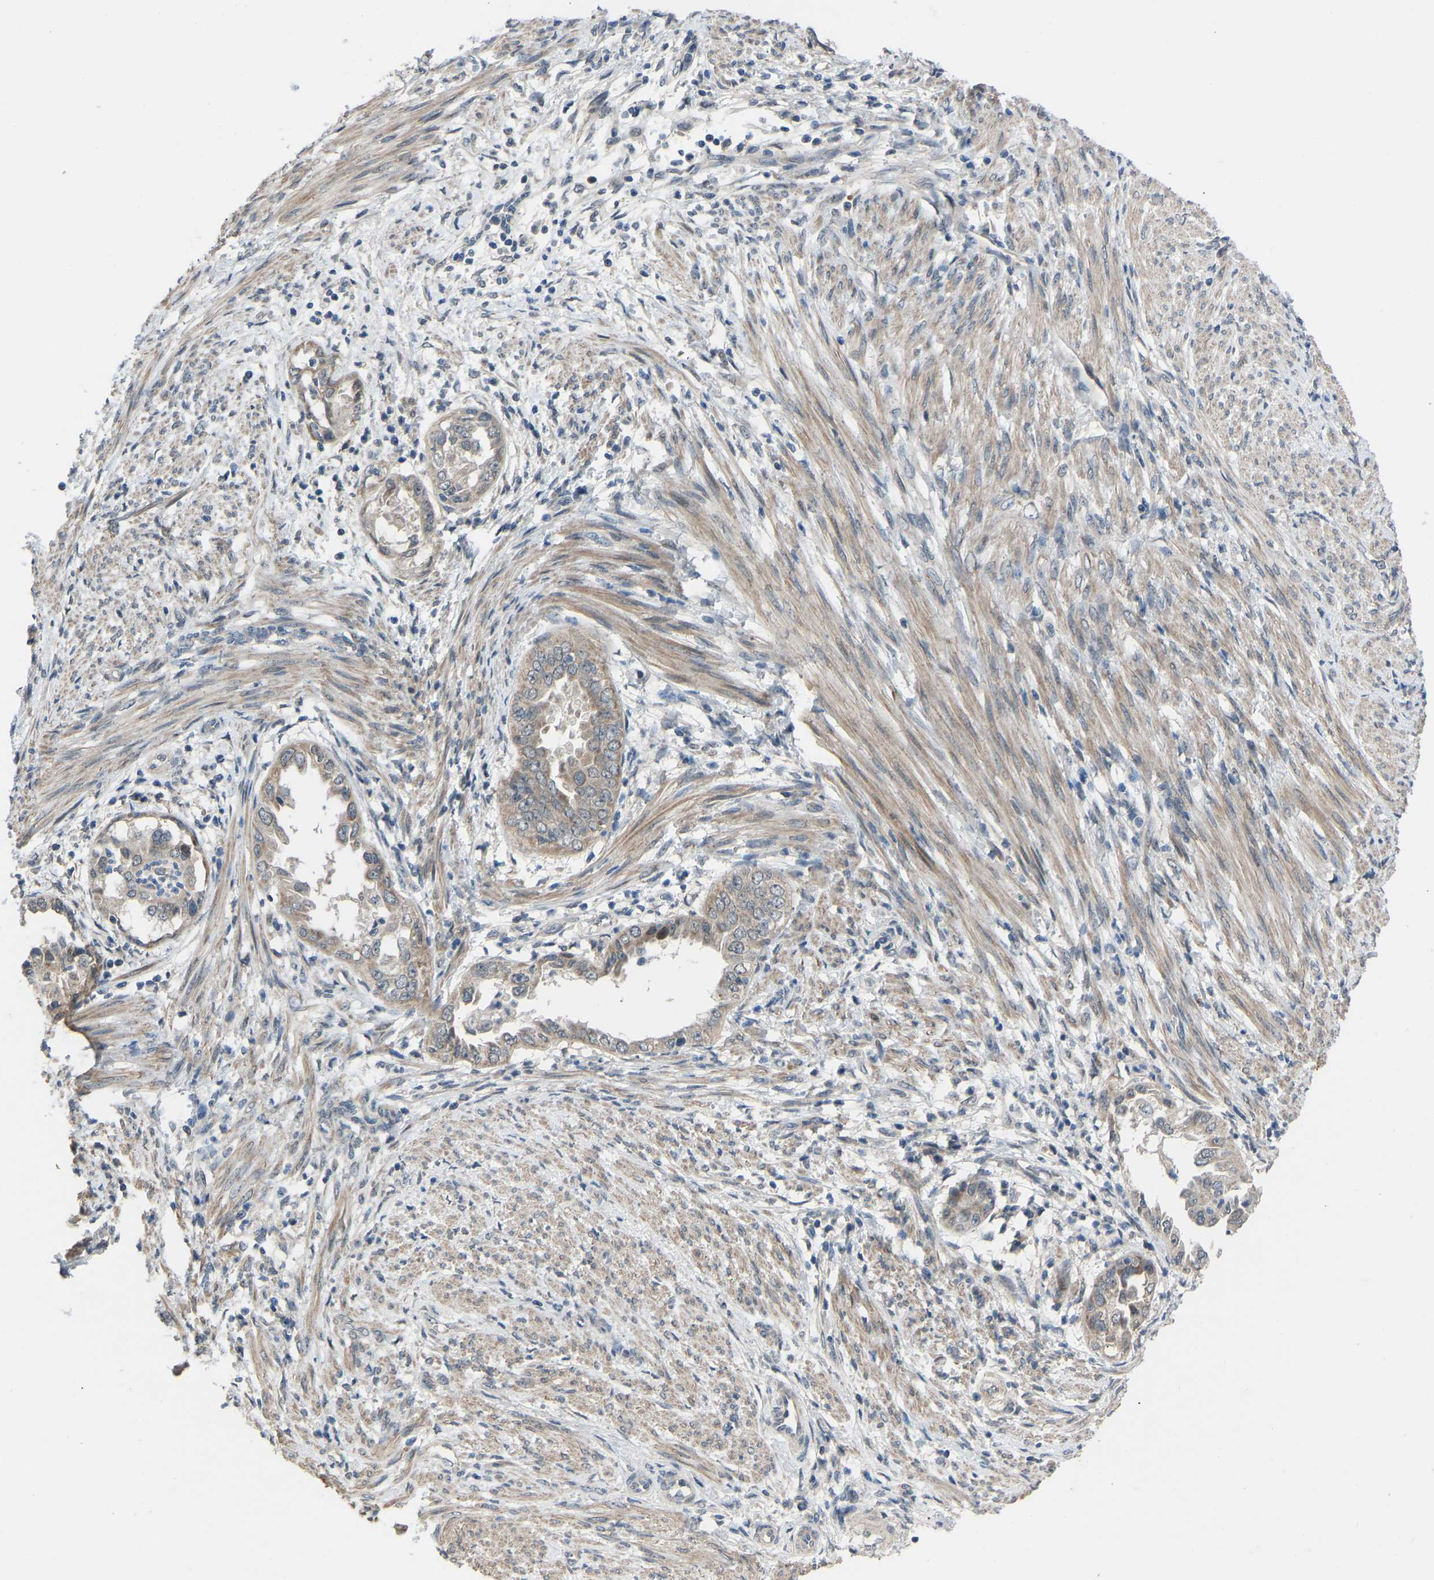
{"staining": {"intensity": "weak", "quantity": ">75%", "location": "cytoplasmic/membranous"}, "tissue": "endometrial cancer", "cell_type": "Tumor cells", "image_type": "cancer", "snomed": [{"axis": "morphology", "description": "Adenocarcinoma, NOS"}, {"axis": "topography", "description": "Endometrium"}], "caption": "Endometrial cancer (adenocarcinoma) was stained to show a protein in brown. There is low levels of weak cytoplasmic/membranous expression in about >75% of tumor cells.", "gene": "CDK2AP1", "patient": {"sex": "female", "age": 85}}